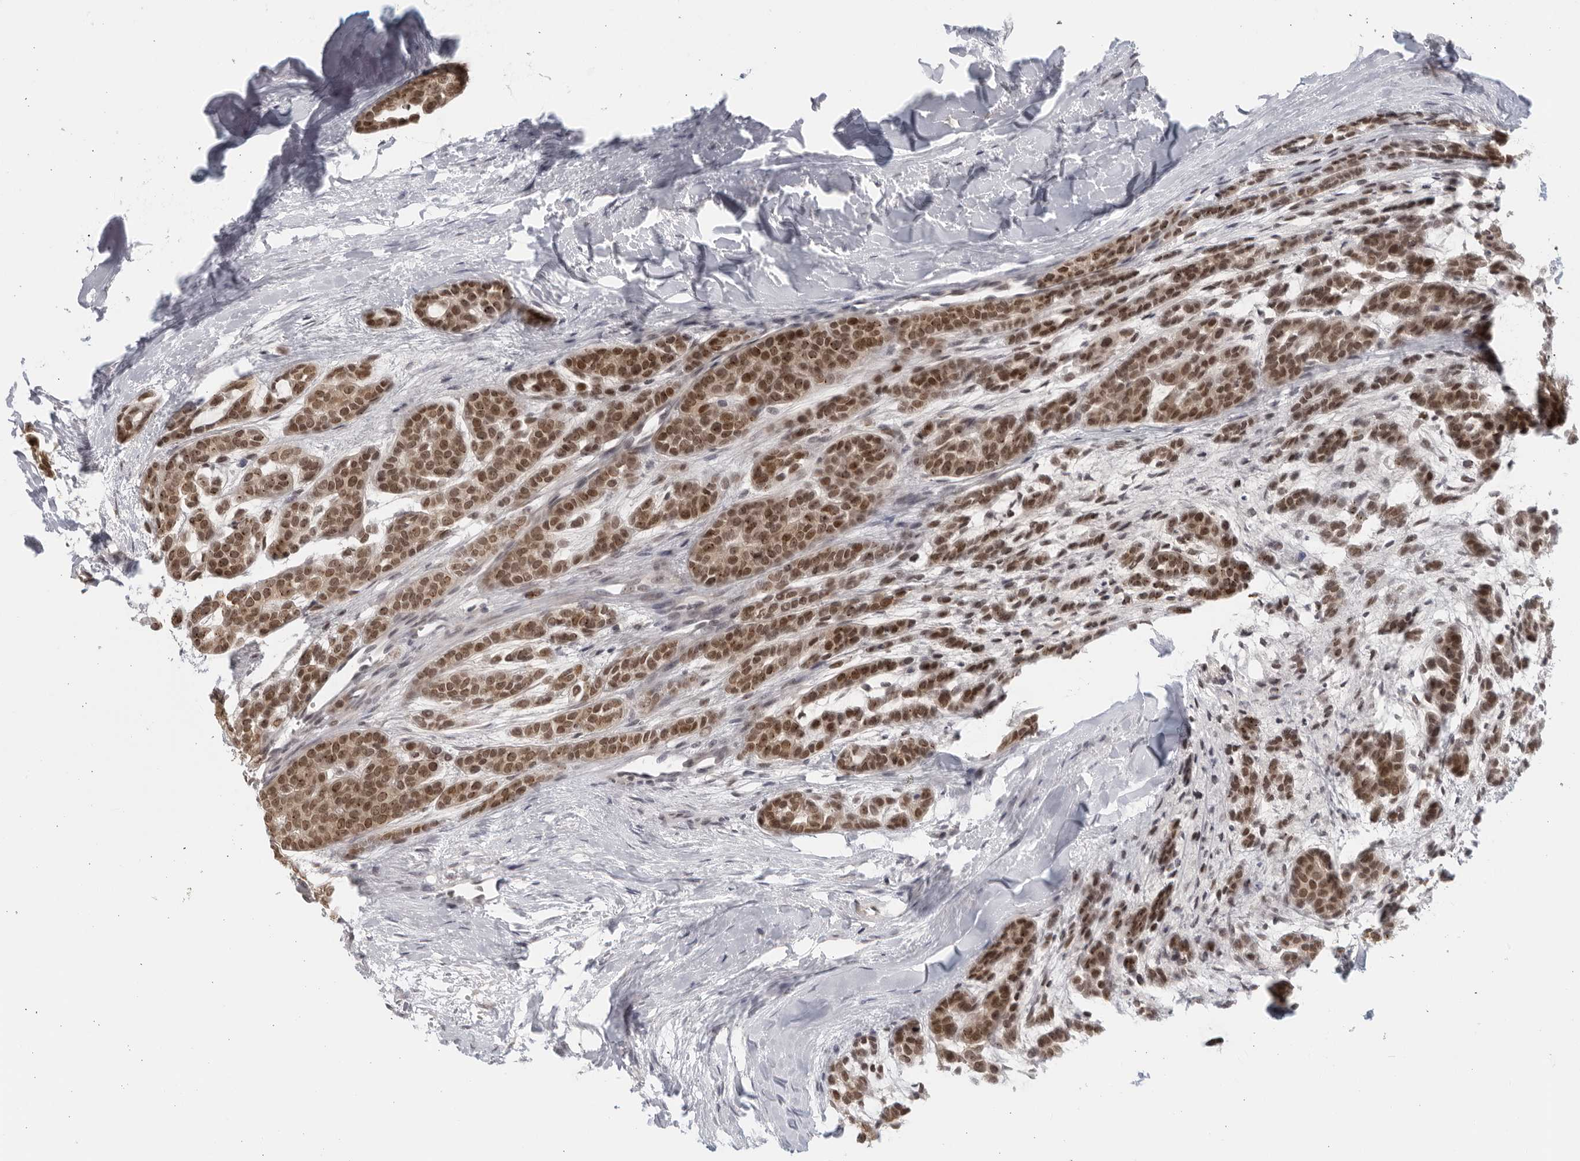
{"staining": {"intensity": "moderate", "quantity": ">75%", "location": "cytoplasmic/membranous,nuclear"}, "tissue": "head and neck cancer", "cell_type": "Tumor cells", "image_type": "cancer", "snomed": [{"axis": "morphology", "description": "Adenocarcinoma, NOS"}, {"axis": "morphology", "description": "Adenoma, NOS"}, {"axis": "topography", "description": "Head-Neck"}], "caption": "Head and neck cancer stained with a brown dye shows moderate cytoplasmic/membranous and nuclear positive positivity in about >75% of tumor cells.", "gene": "RAB11FIP3", "patient": {"sex": "female", "age": 55}}